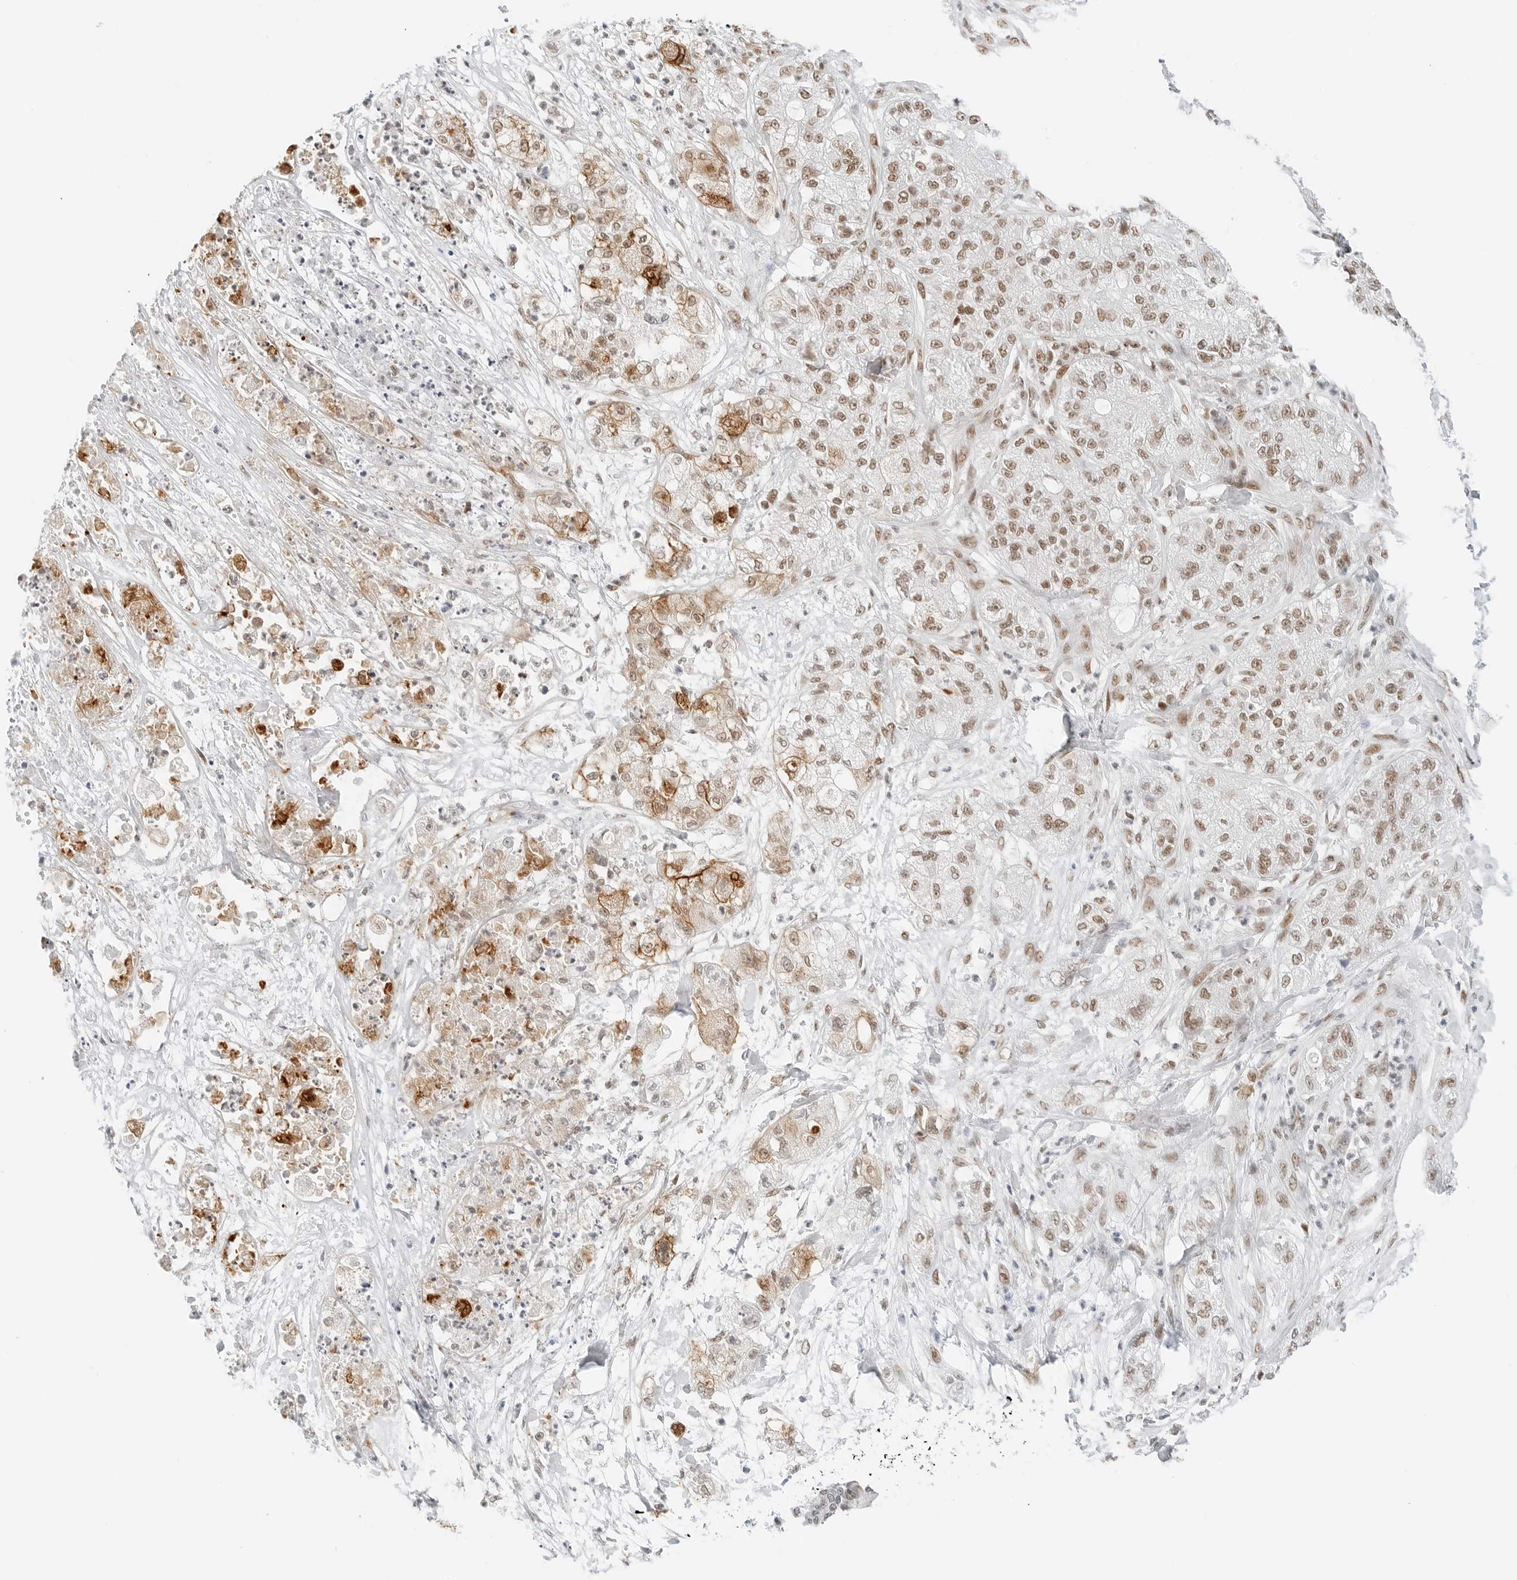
{"staining": {"intensity": "moderate", "quantity": ">75%", "location": "cytoplasmic/membranous,nuclear"}, "tissue": "pancreatic cancer", "cell_type": "Tumor cells", "image_type": "cancer", "snomed": [{"axis": "morphology", "description": "Adenocarcinoma, NOS"}, {"axis": "topography", "description": "Pancreas"}], "caption": "Pancreatic cancer stained for a protein (brown) reveals moderate cytoplasmic/membranous and nuclear positive expression in approximately >75% of tumor cells.", "gene": "CRTC2", "patient": {"sex": "female", "age": 78}}